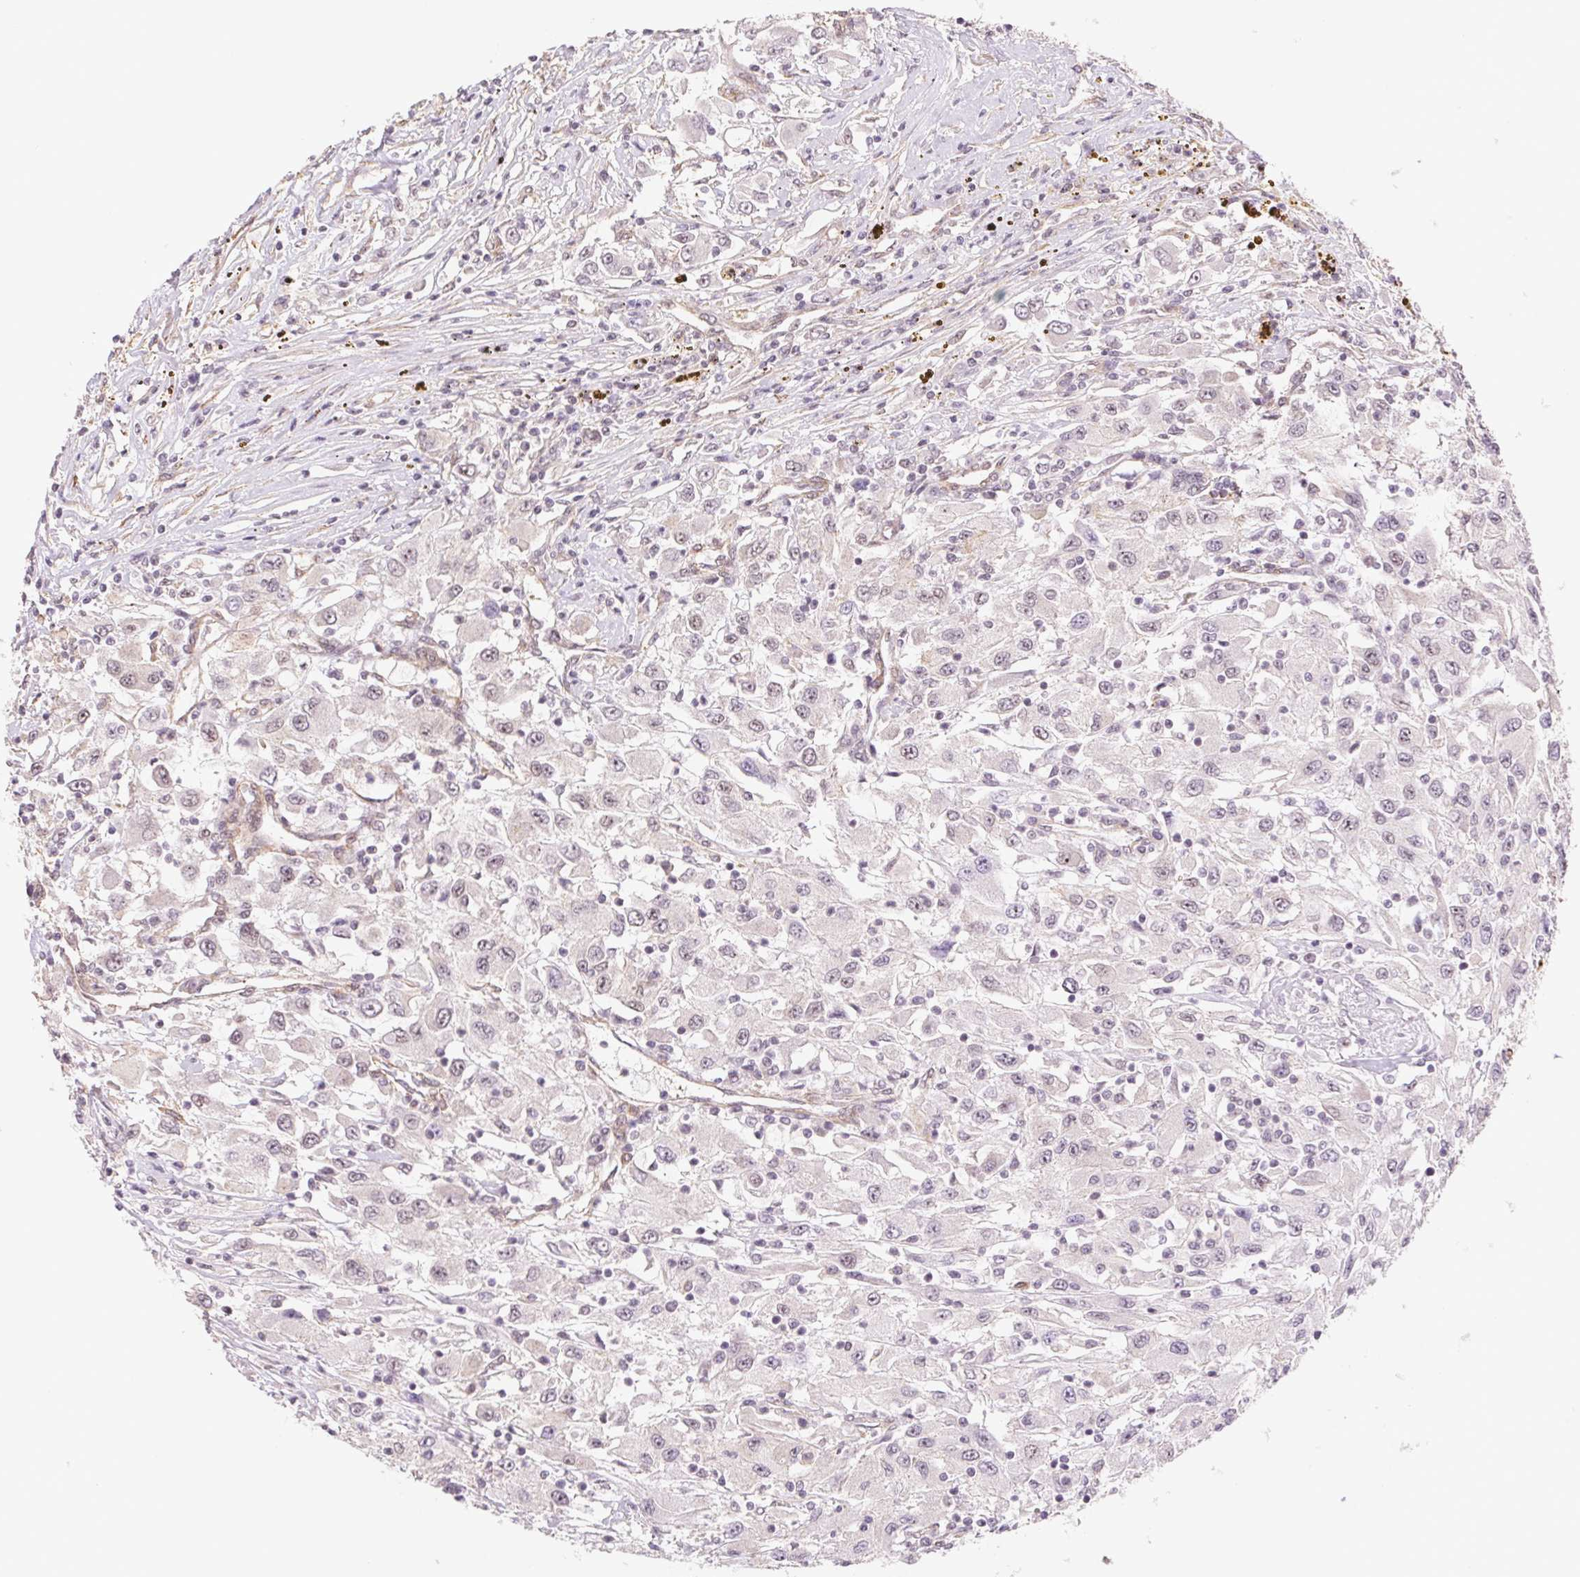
{"staining": {"intensity": "negative", "quantity": "none", "location": "none"}, "tissue": "renal cancer", "cell_type": "Tumor cells", "image_type": "cancer", "snomed": [{"axis": "morphology", "description": "Adenocarcinoma, NOS"}, {"axis": "topography", "description": "Kidney"}], "caption": "Renal adenocarcinoma stained for a protein using IHC demonstrates no positivity tumor cells.", "gene": "CWC25", "patient": {"sex": "female", "age": 67}}